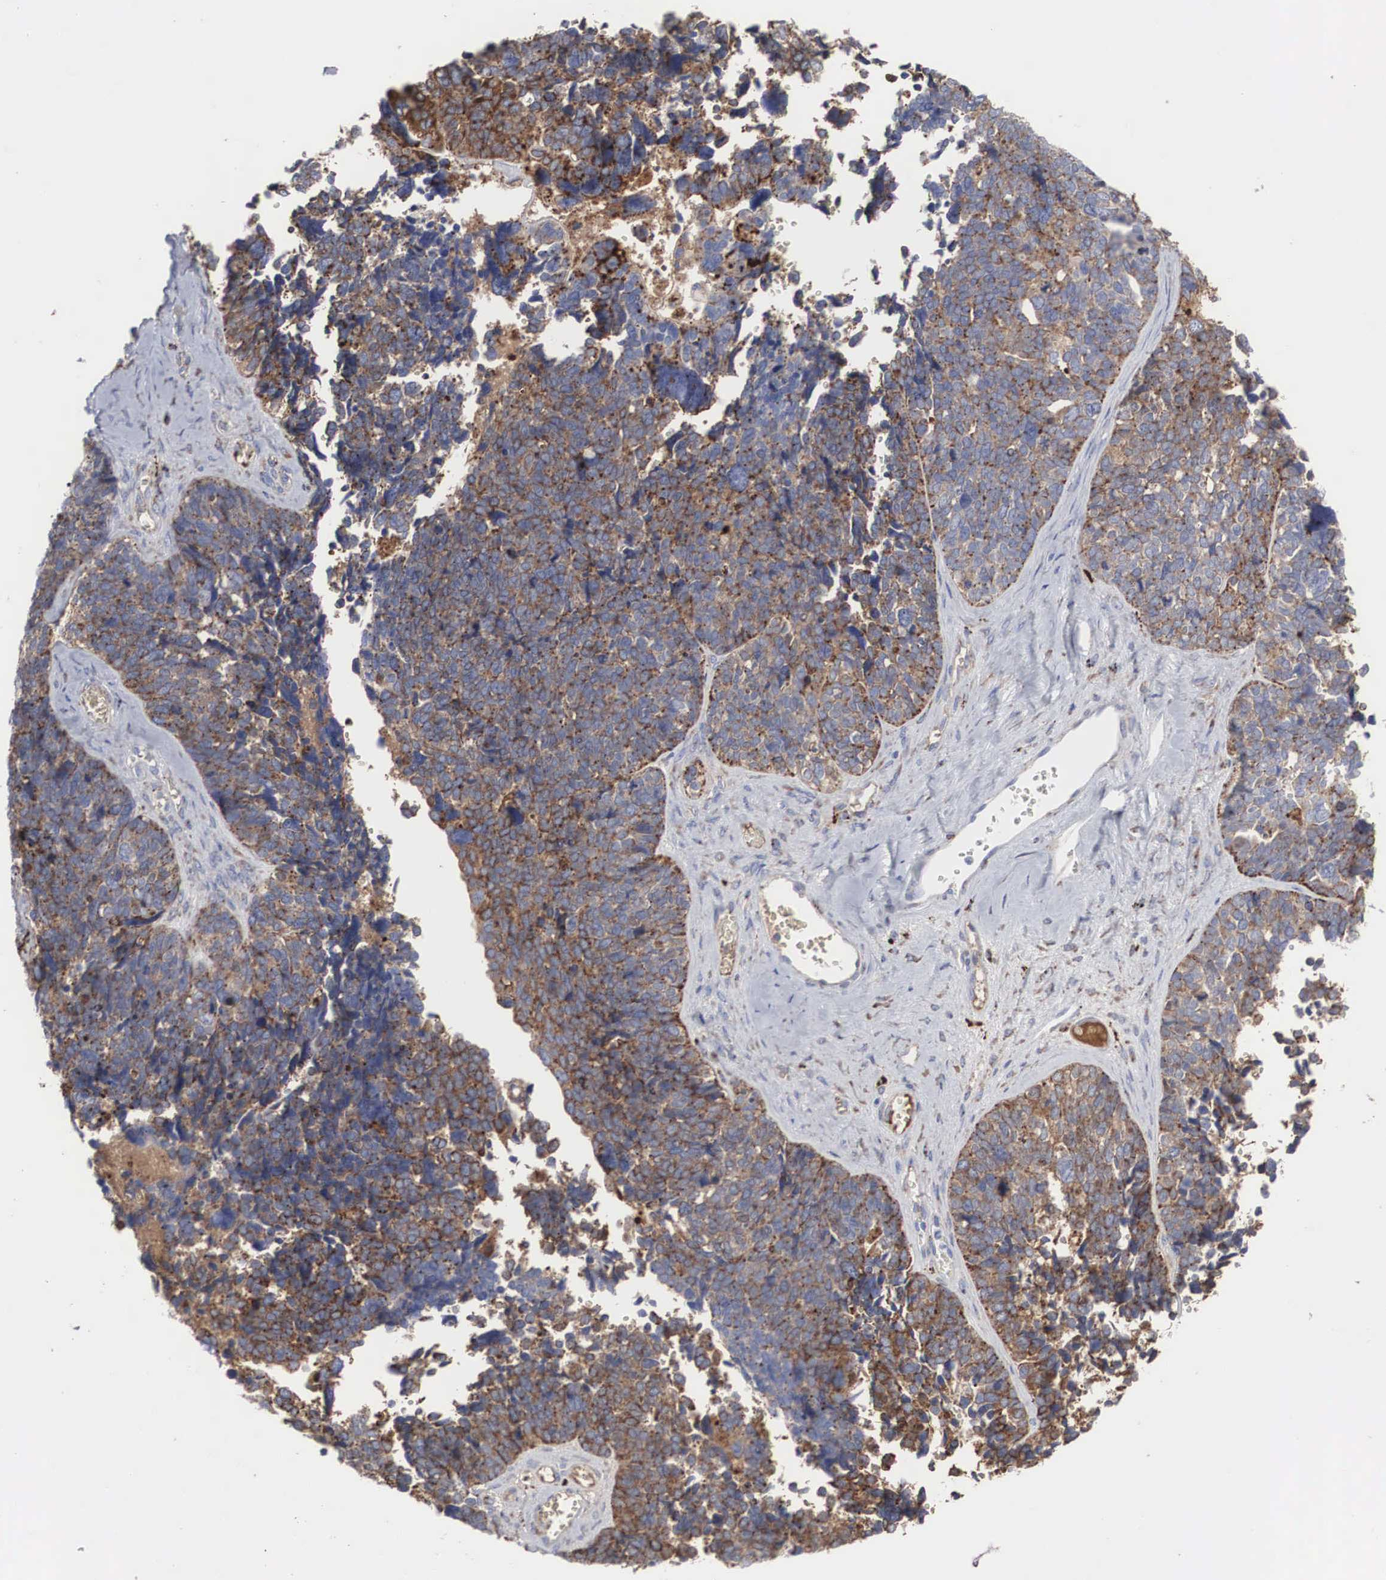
{"staining": {"intensity": "moderate", "quantity": ">75%", "location": "cytoplasmic/membranous"}, "tissue": "ovarian cancer", "cell_type": "Tumor cells", "image_type": "cancer", "snomed": [{"axis": "morphology", "description": "Cystadenocarcinoma, serous, NOS"}, {"axis": "topography", "description": "Ovary"}], "caption": "A histopathology image showing moderate cytoplasmic/membranous staining in approximately >75% of tumor cells in serous cystadenocarcinoma (ovarian), as visualized by brown immunohistochemical staining.", "gene": "LGALS3BP", "patient": {"sex": "female", "age": 77}}